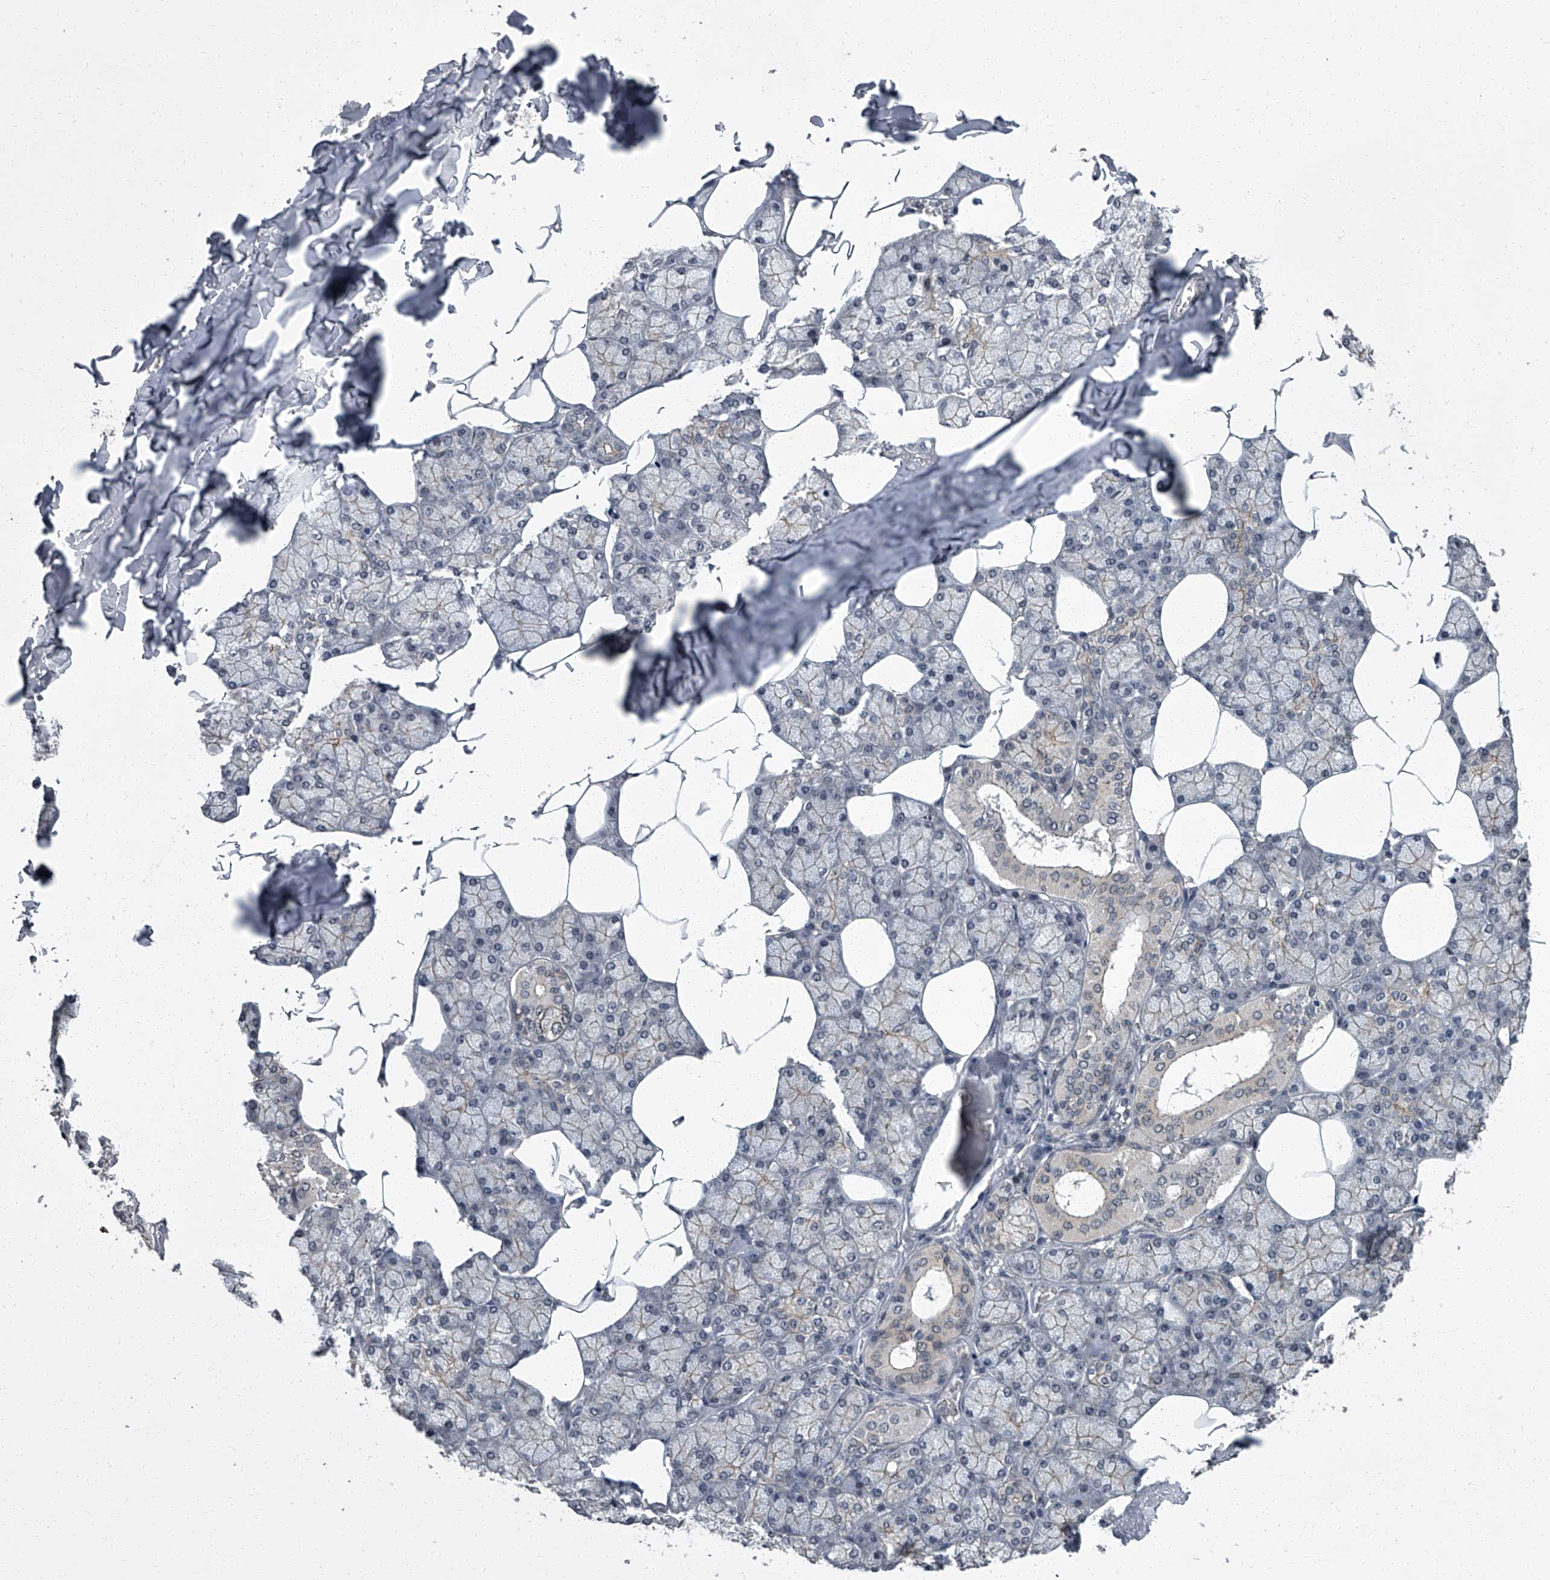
{"staining": {"intensity": "moderate", "quantity": "25%-75%", "location": "cytoplasmic/membranous"}, "tissue": "salivary gland", "cell_type": "Glandular cells", "image_type": "normal", "snomed": [{"axis": "morphology", "description": "Normal tissue, NOS"}, {"axis": "topography", "description": "Salivary gland"}], "caption": "This histopathology image exhibits benign salivary gland stained with immunohistochemistry (IHC) to label a protein in brown. The cytoplasmic/membranous of glandular cells show moderate positivity for the protein. Nuclei are counter-stained blue.", "gene": "ZNF518B", "patient": {"sex": "male", "age": 62}}